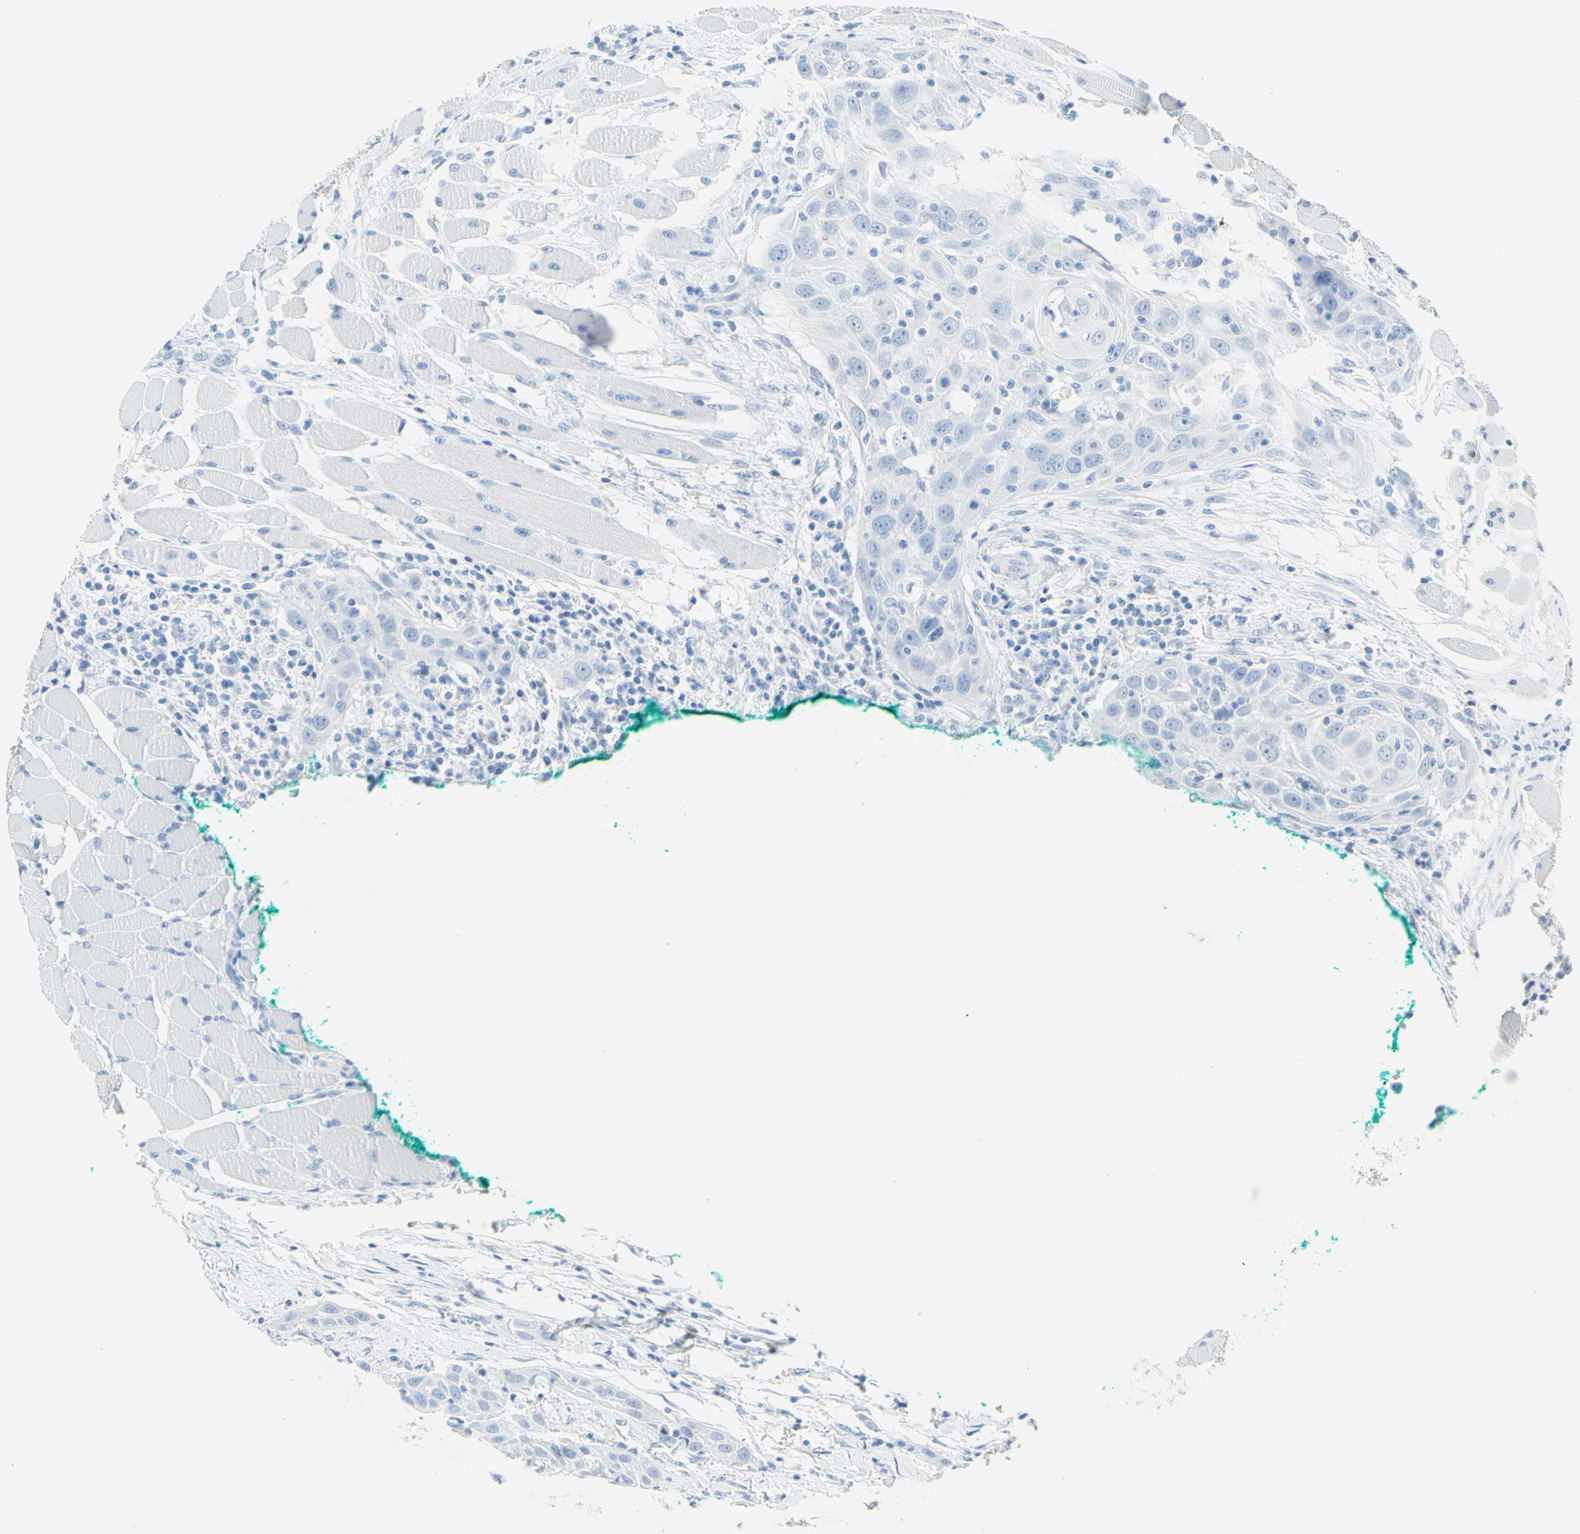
{"staining": {"intensity": "negative", "quantity": "none", "location": "none"}, "tissue": "head and neck cancer", "cell_type": "Tumor cells", "image_type": "cancer", "snomed": [{"axis": "morphology", "description": "Squamous cell carcinoma, NOS"}, {"axis": "topography", "description": "Oral tissue"}, {"axis": "topography", "description": "Head-Neck"}], "caption": "Tumor cells are negative for protein expression in human head and neck cancer.", "gene": "IL6ST", "patient": {"sex": "female", "age": 50}}